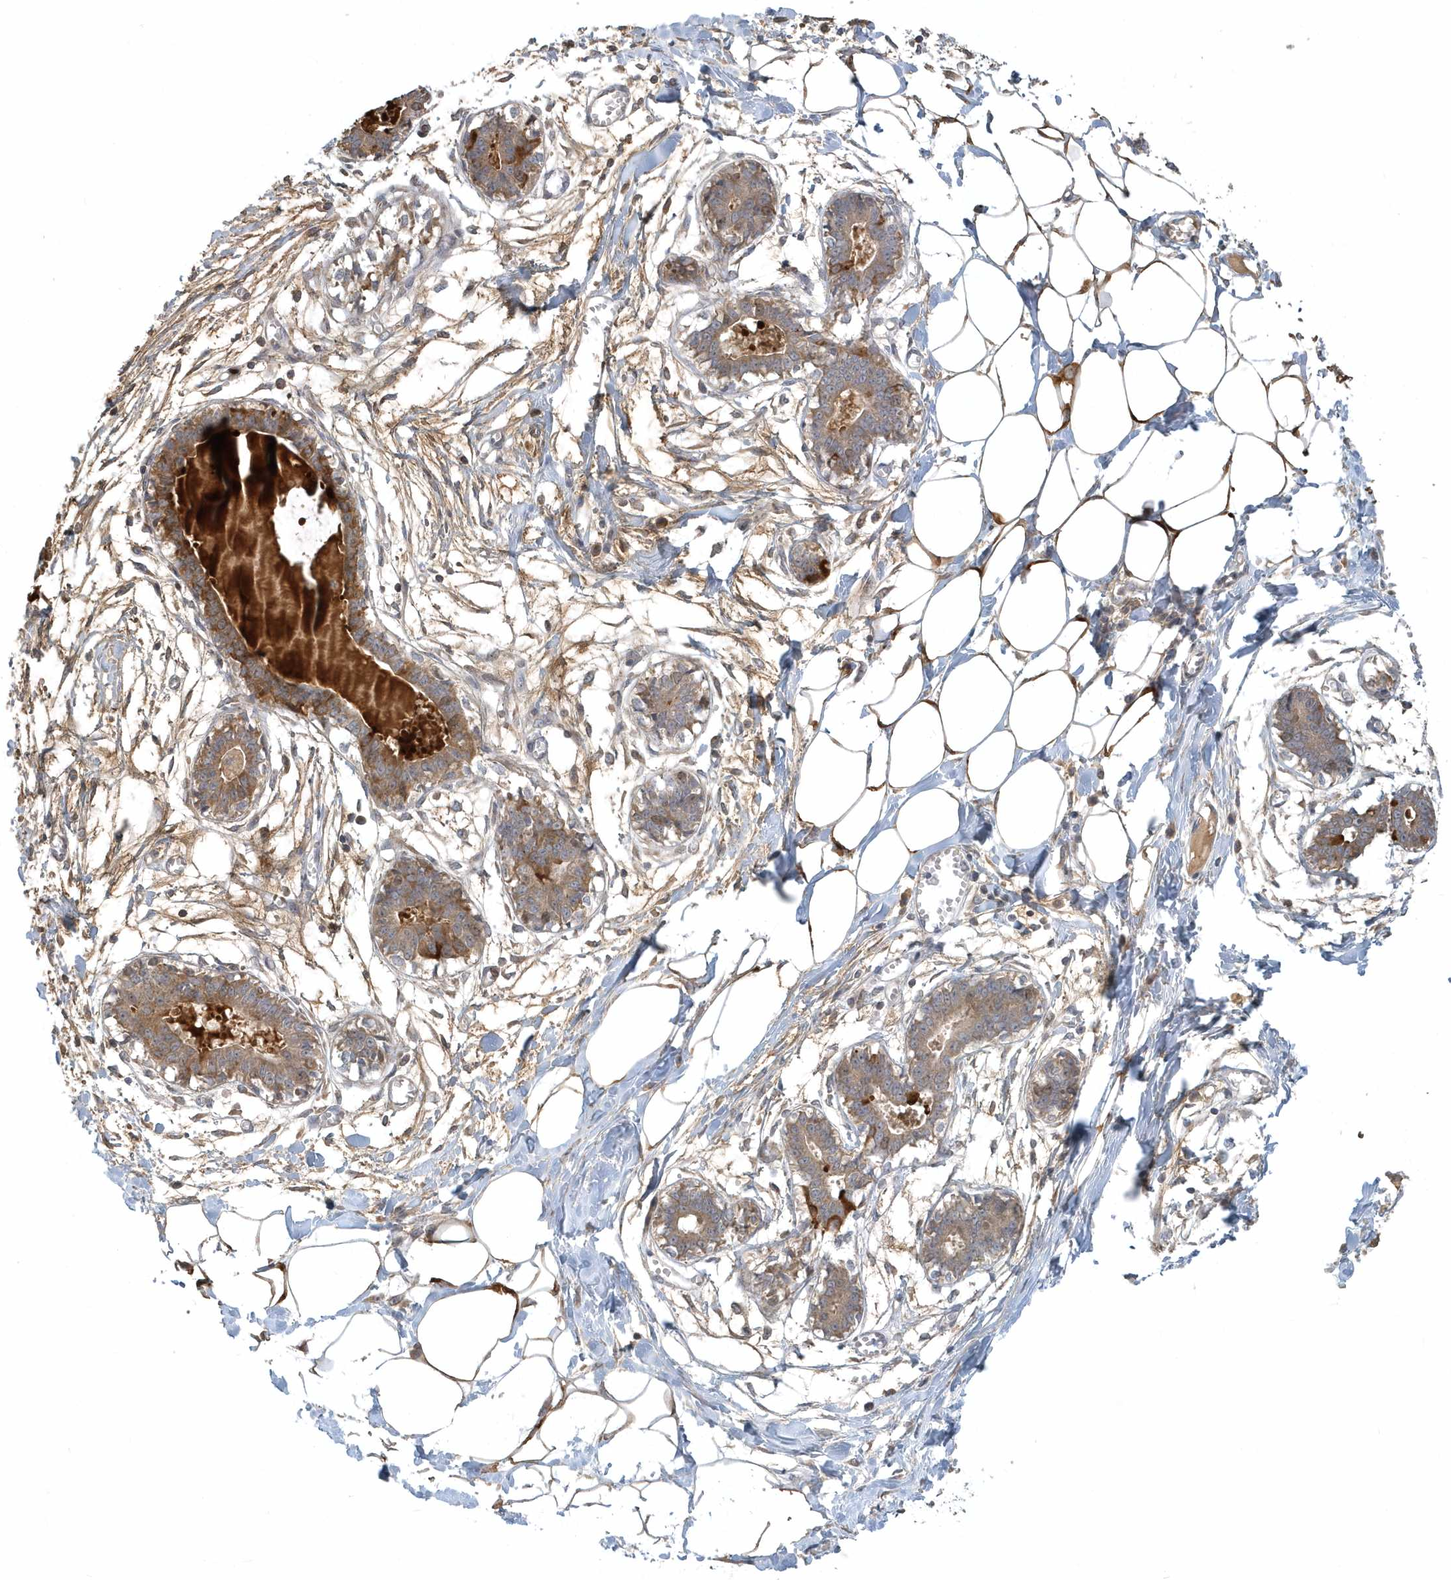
{"staining": {"intensity": "moderate", "quantity": ">75%", "location": "cytoplasmic/membranous"}, "tissue": "breast", "cell_type": "Adipocytes", "image_type": "normal", "snomed": [{"axis": "morphology", "description": "Normal tissue, NOS"}, {"axis": "topography", "description": "Breast"}], "caption": "Immunohistochemistry micrograph of normal breast: breast stained using IHC exhibits medium levels of moderate protein expression localized specifically in the cytoplasmic/membranous of adipocytes, appearing as a cytoplasmic/membranous brown color.", "gene": "TRAIP", "patient": {"sex": "female", "age": 27}}